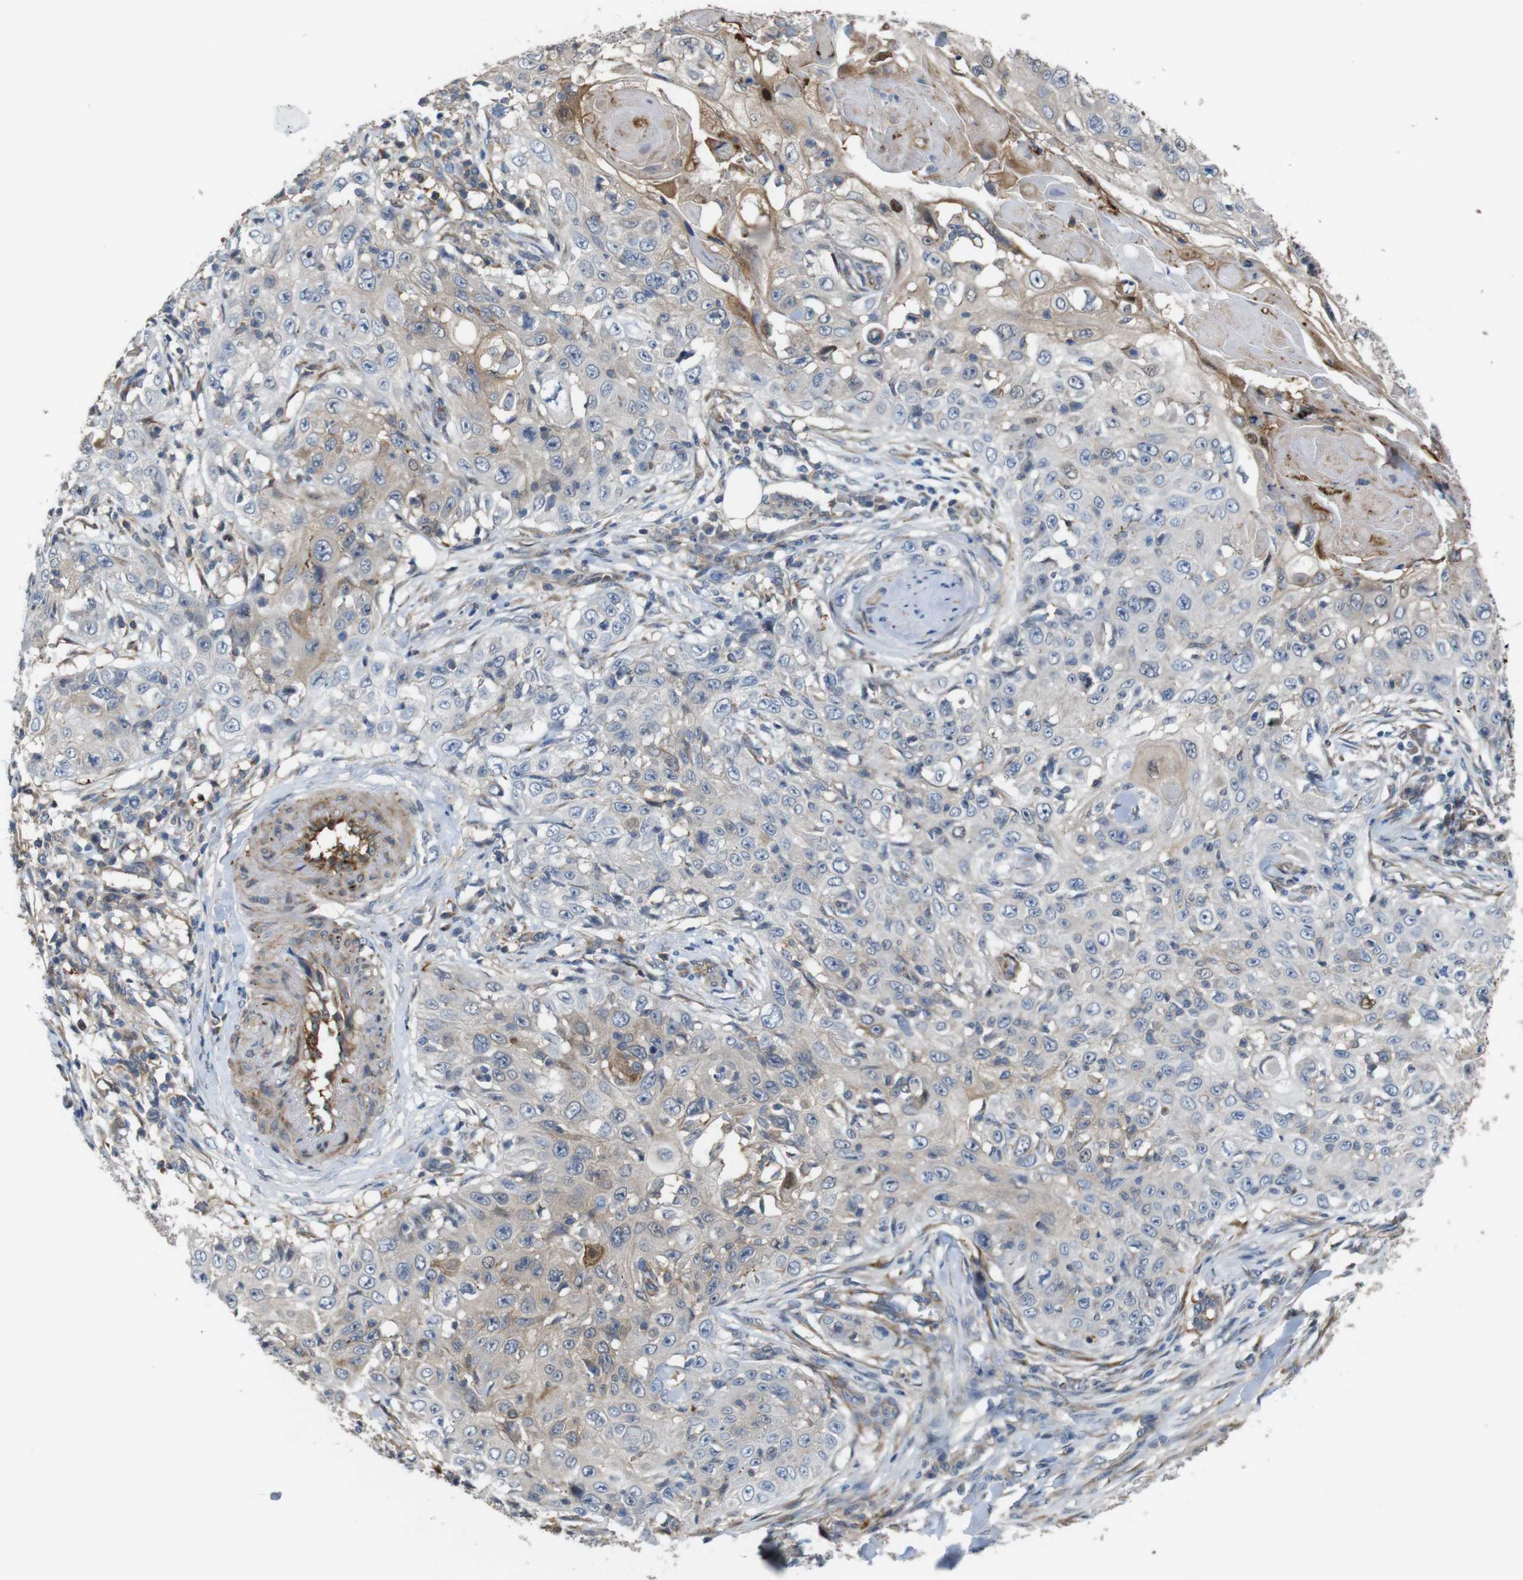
{"staining": {"intensity": "moderate", "quantity": "<25%", "location": "cytoplasmic/membranous"}, "tissue": "skin cancer", "cell_type": "Tumor cells", "image_type": "cancer", "snomed": [{"axis": "morphology", "description": "Squamous cell carcinoma, NOS"}, {"axis": "topography", "description": "Skin"}], "caption": "Moderate cytoplasmic/membranous protein expression is identified in about <25% of tumor cells in skin squamous cell carcinoma.", "gene": "PCOLCE2", "patient": {"sex": "male", "age": 86}}